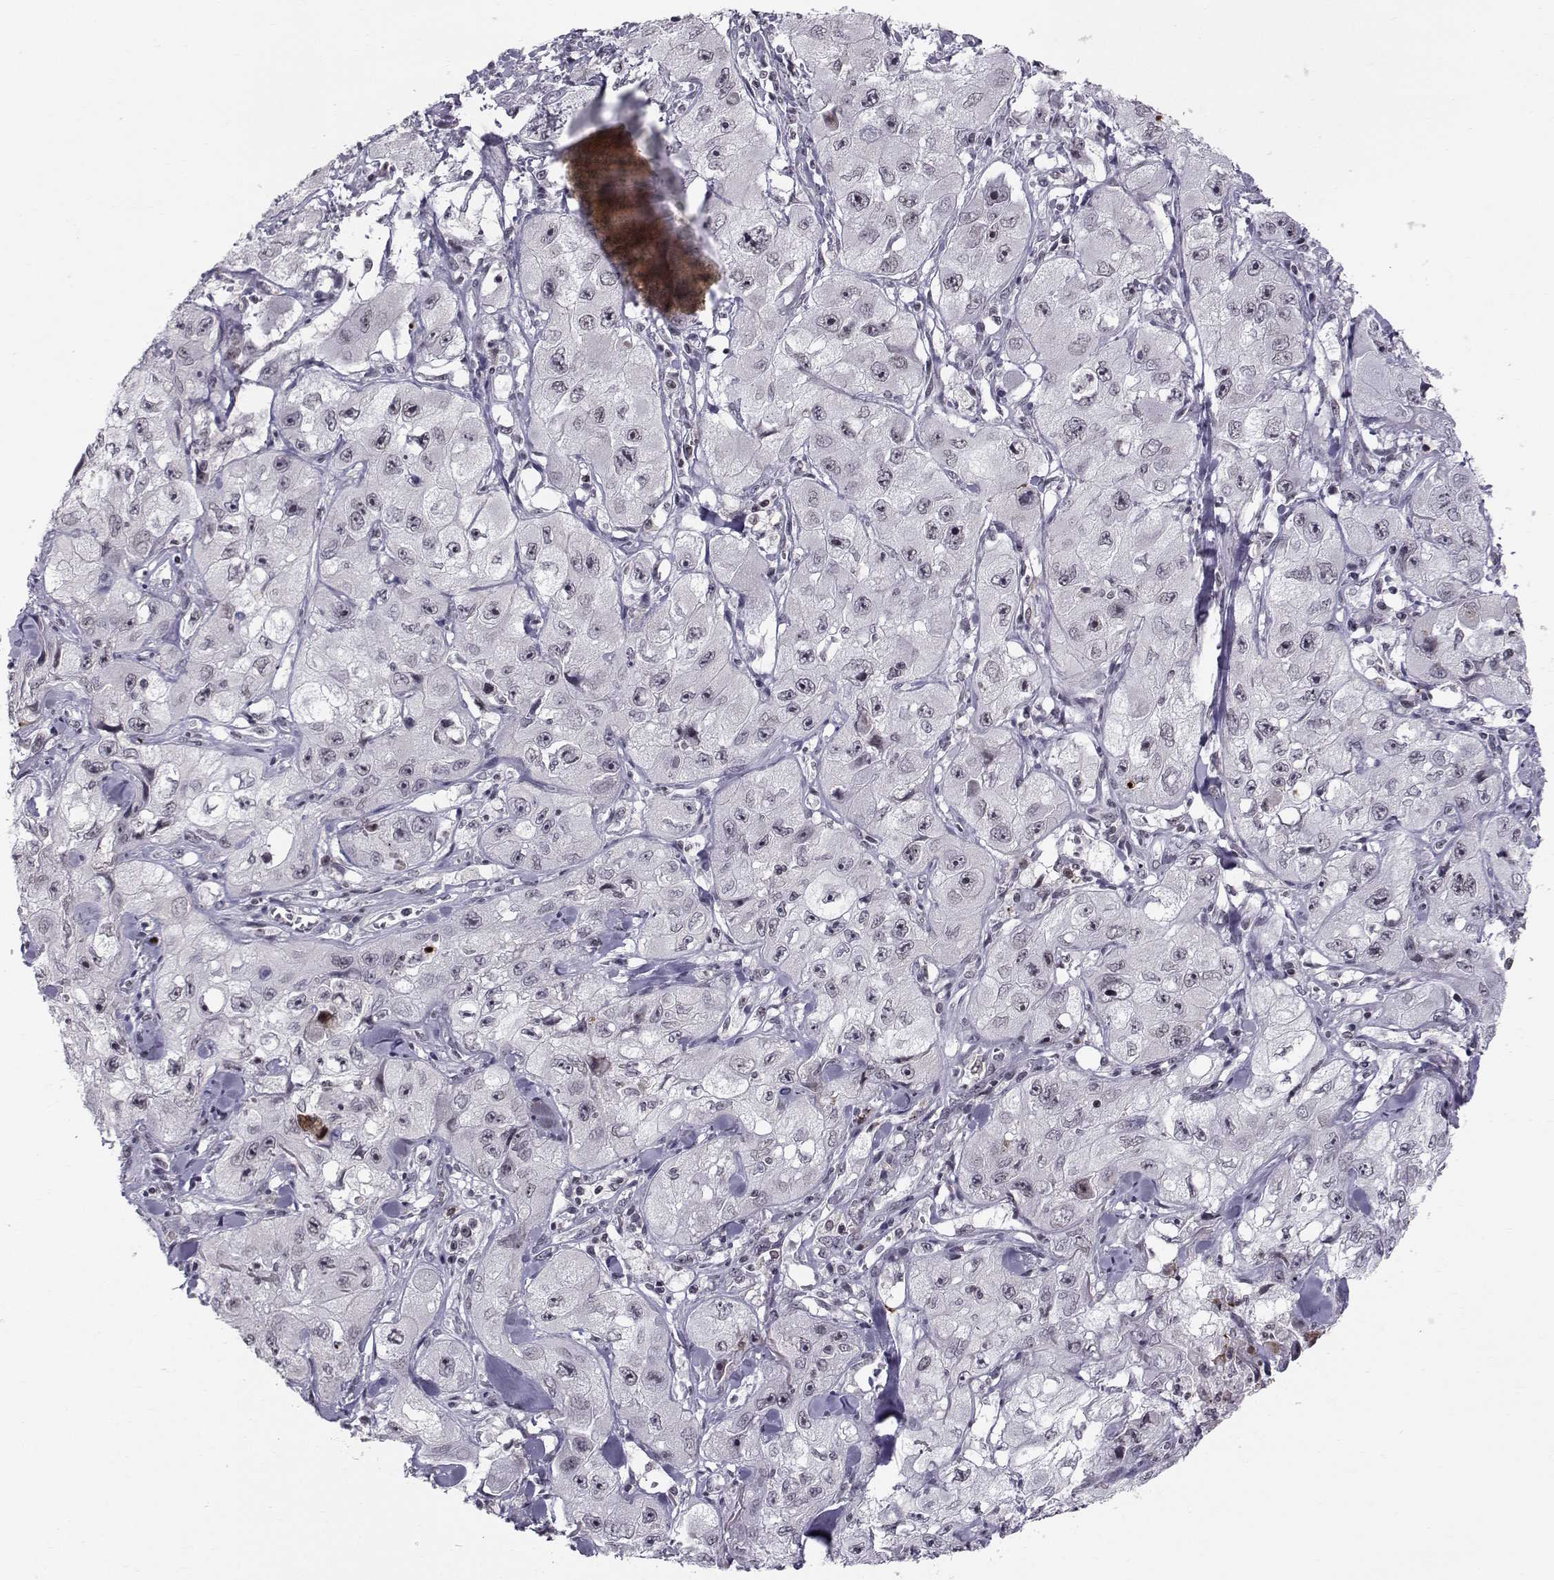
{"staining": {"intensity": "negative", "quantity": "none", "location": "none"}, "tissue": "skin cancer", "cell_type": "Tumor cells", "image_type": "cancer", "snomed": [{"axis": "morphology", "description": "Squamous cell carcinoma, NOS"}, {"axis": "topography", "description": "Skin"}, {"axis": "topography", "description": "Subcutis"}], "caption": "Tumor cells show no significant protein staining in skin squamous cell carcinoma.", "gene": "MARCHF4", "patient": {"sex": "male", "age": 73}}